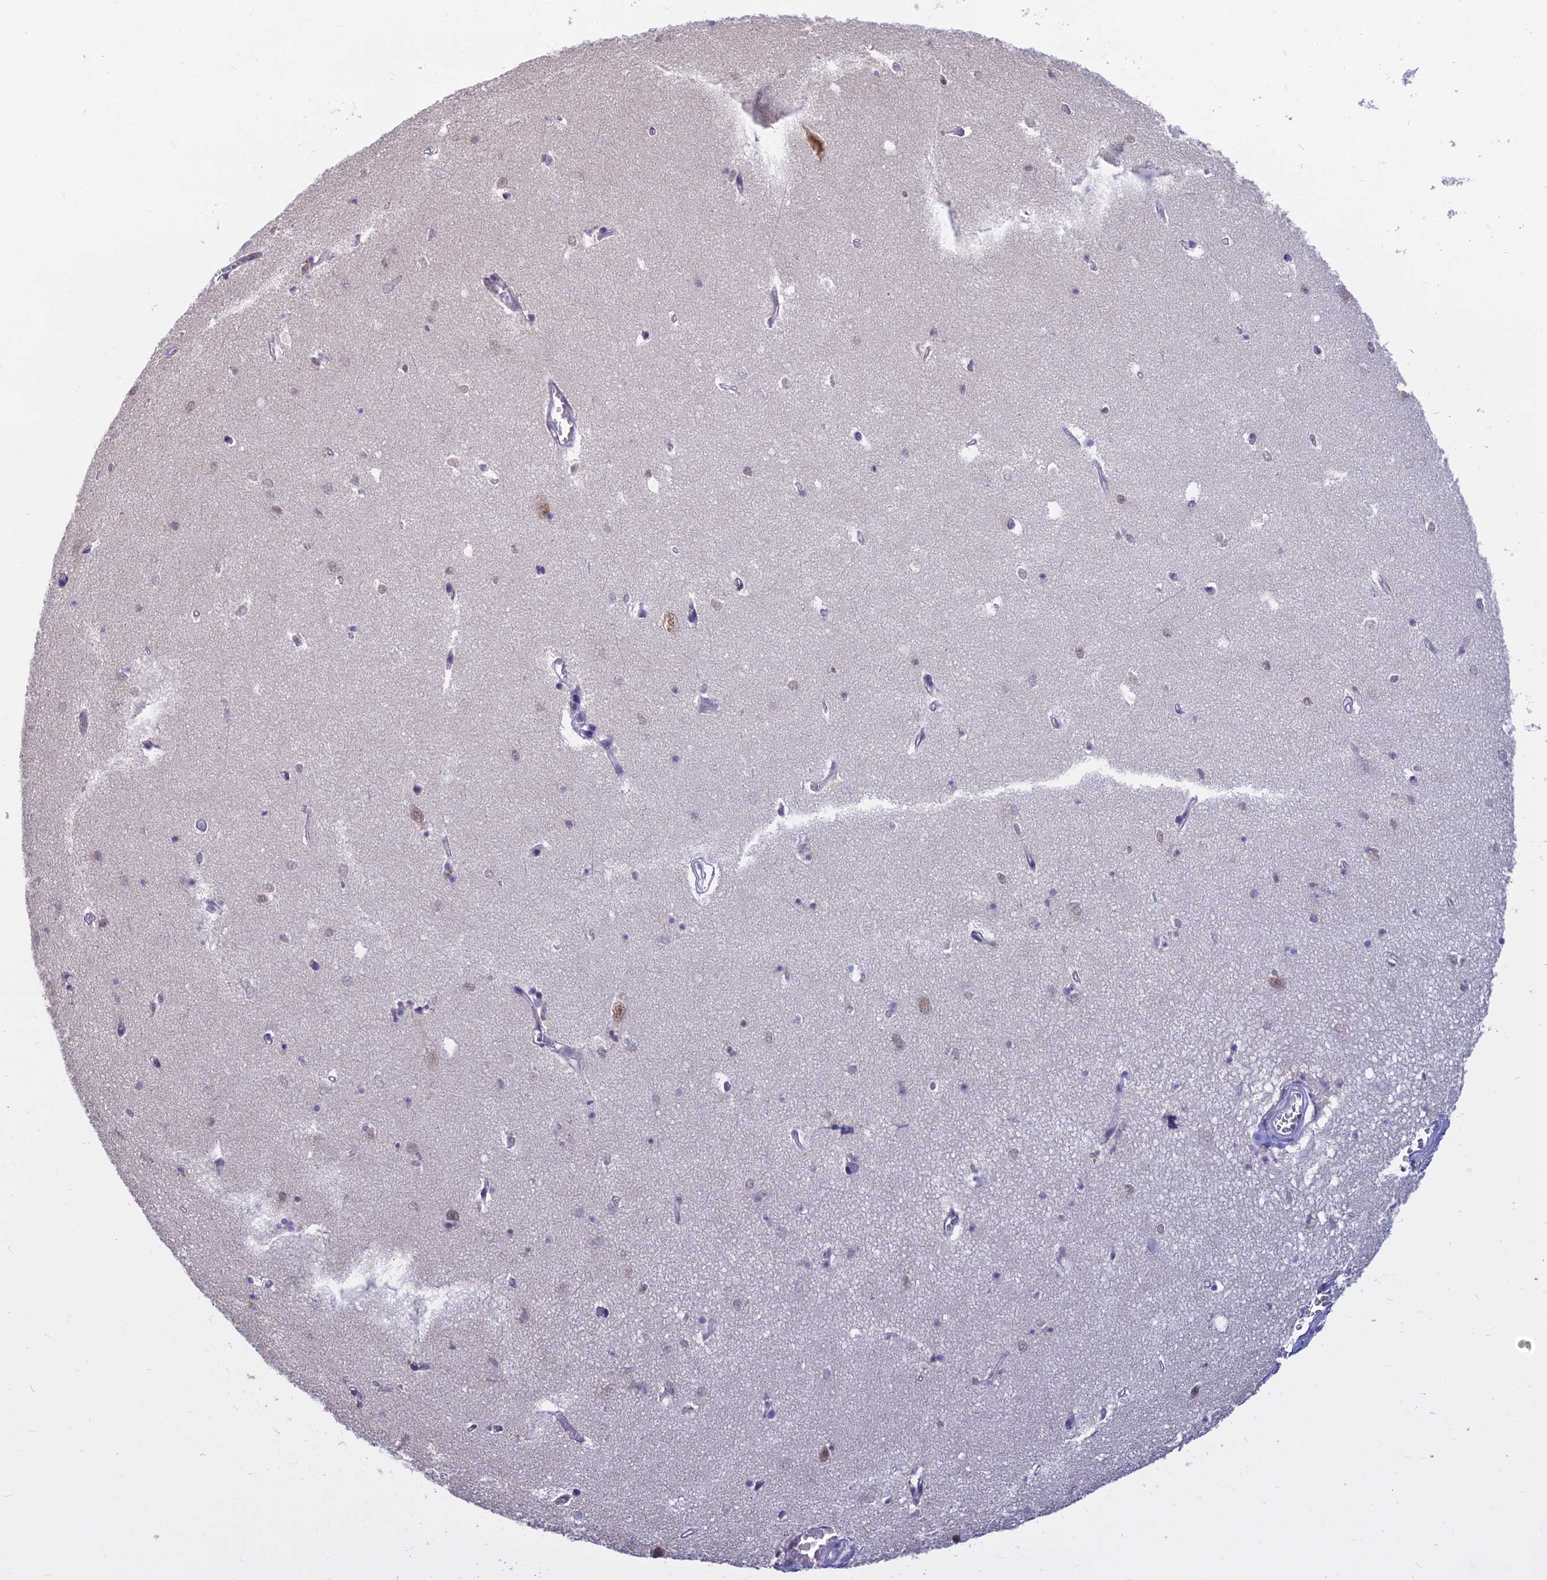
{"staining": {"intensity": "negative", "quantity": "none", "location": "none"}, "tissue": "hippocampus", "cell_type": "Glial cells", "image_type": "normal", "snomed": [{"axis": "morphology", "description": "Normal tissue, NOS"}, {"axis": "topography", "description": "Hippocampus"}], "caption": "The photomicrograph displays no significant positivity in glial cells of hippocampus.", "gene": "SRSF7", "patient": {"sex": "female", "age": 64}}